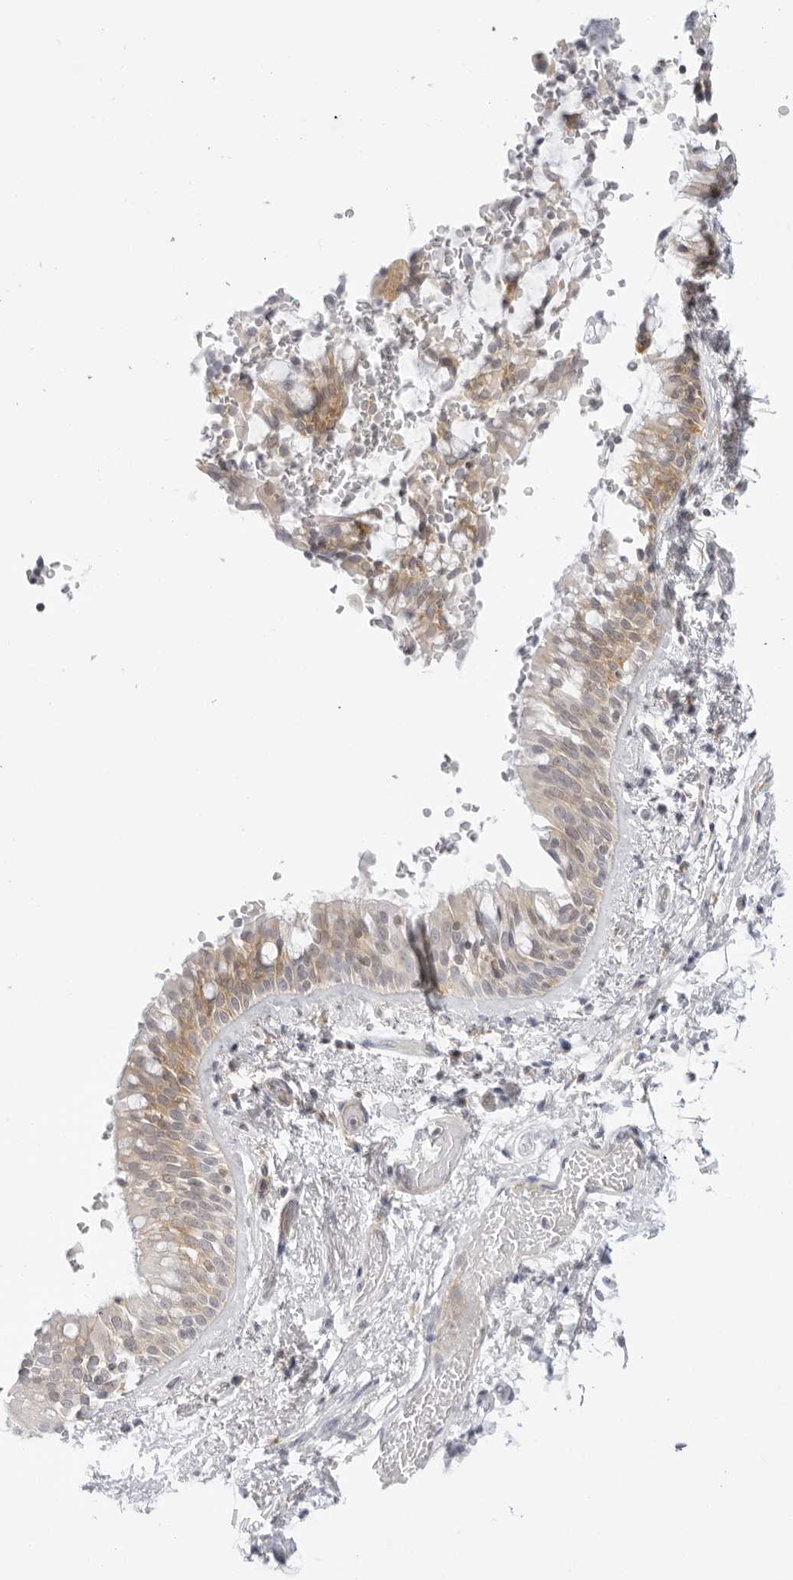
{"staining": {"intensity": "moderate", "quantity": "25%-75%", "location": "cytoplasmic/membranous"}, "tissue": "bronchus", "cell_type": "Respiratory epithelial cells", "image_type": "normal", "snomed": [{"axis": "morphology", "description": "Normal tissue, NOS"}, {"axis": "morphology", "description": "Inflammation, NOS"}, {"axis": "topography", "description": "Cartilage tissue"}, {"axis": "topography", "description": "Bronchus"}, {"axis": "topography", "description": "Lung"}], "caption": "An immunohistochemistry photomicrograph of benign tissue is shown. Protein staining in brown shows moderate cytoplasmic/membranous positivity in bronchus within respiratory epithelial cells.", "gene": "TNFRSF14", "patient": {"sex": "female", "age": 64}}